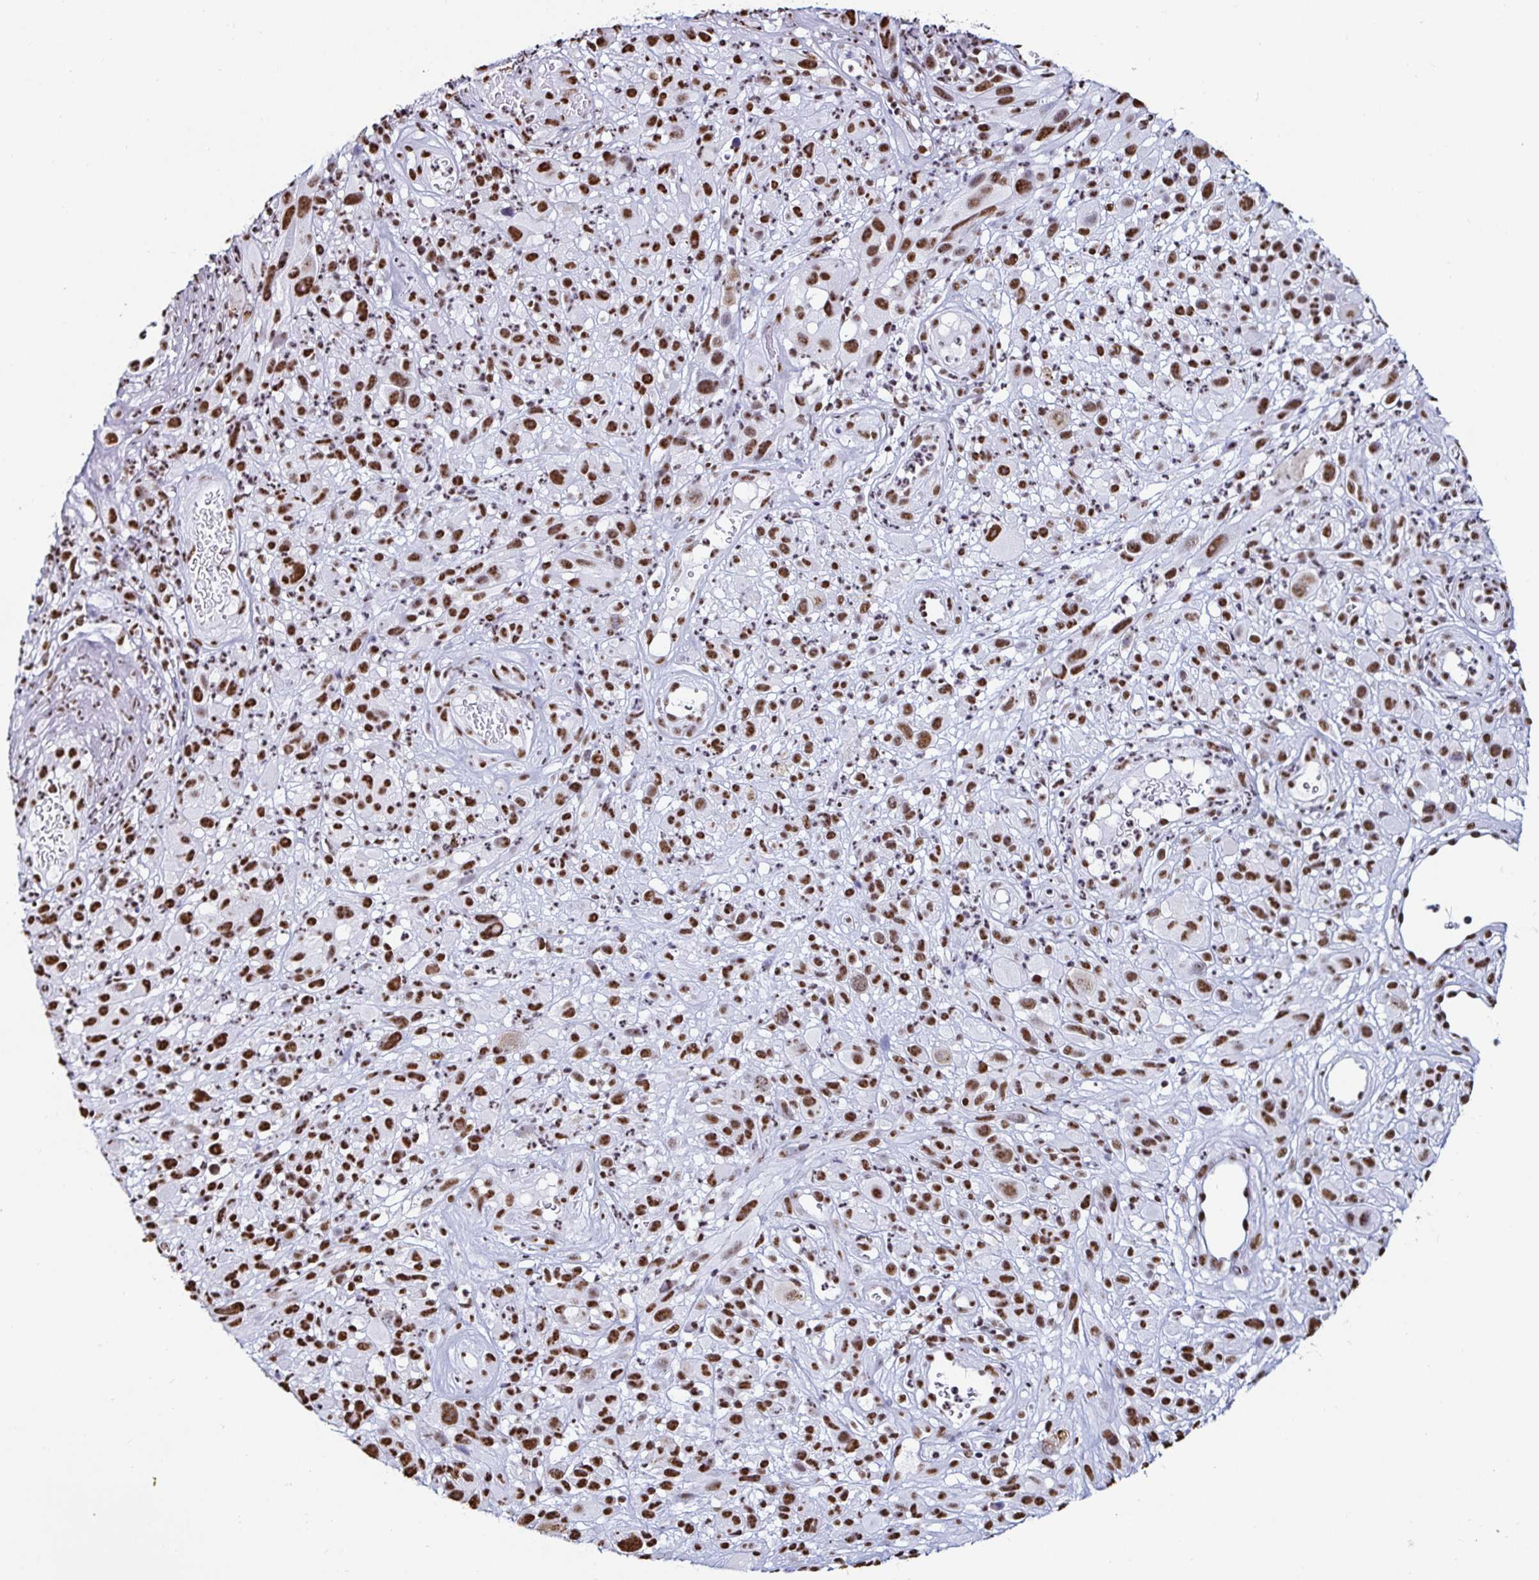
{"staining": {"intensity": "strong", "quantity": ">75%", "location": "nuclear"}, "tissue": "melanoma", "cell_type": "Tumor cells", "image_type": "cancer", "snomed": [{"axis": "morphology", "description": "Malignant melanoma, NOS"}, {"axis": "topography", "description": "Skin"}], "caption": "Strong nuclear staining is seen in approximately >75% of tumor cells in malignant melanoma.", "gene": "DDX39B", "patient": {"sex": "male", "age": 68}}